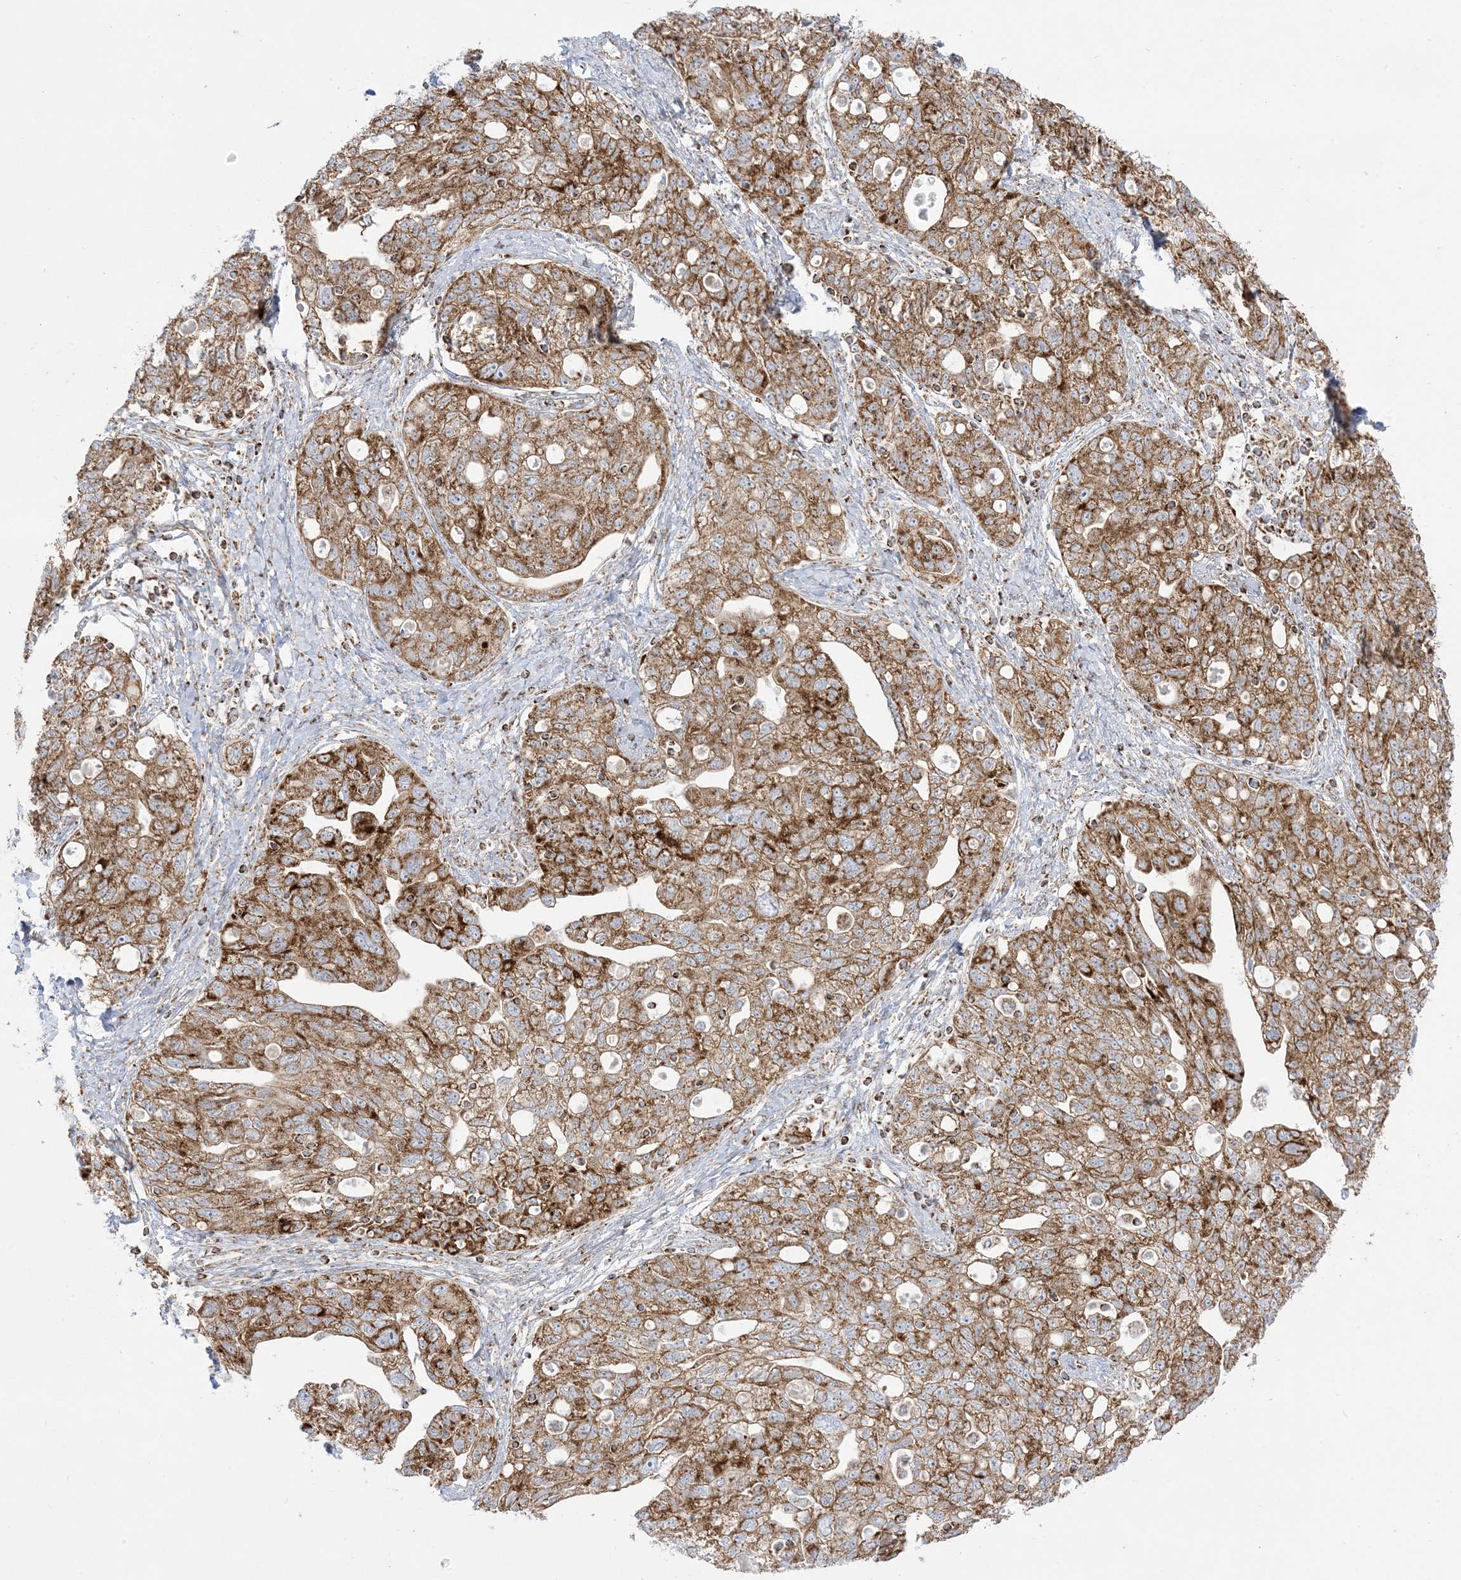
{"staining": {"intensity": "moderate", "quantity": ">75%", "location": "cytoplasmic/membranous"}, "tissue": "ovarian cancer", "cell_type": "Tumor cells", "image_type": "cancer", "snomed": [{"axis": "morphology", "description": "Carcinoma, NOS"}, {"axis": "morphology", "description": "Cystadenocarcinoma, serous, NOS"}, {"axis": "topography", "description": "Ovary"}], "caption": "A high-resolution histopathology image shows immunohistochemistry (IHC) staining of serous cystadenocarcinoma (ovarian), which displays moderate cytoplasmic/membranous staining in about >75% of tumor cells.", "gene": "MRPS36", "patient": {"sex": "female", "age": 69}}